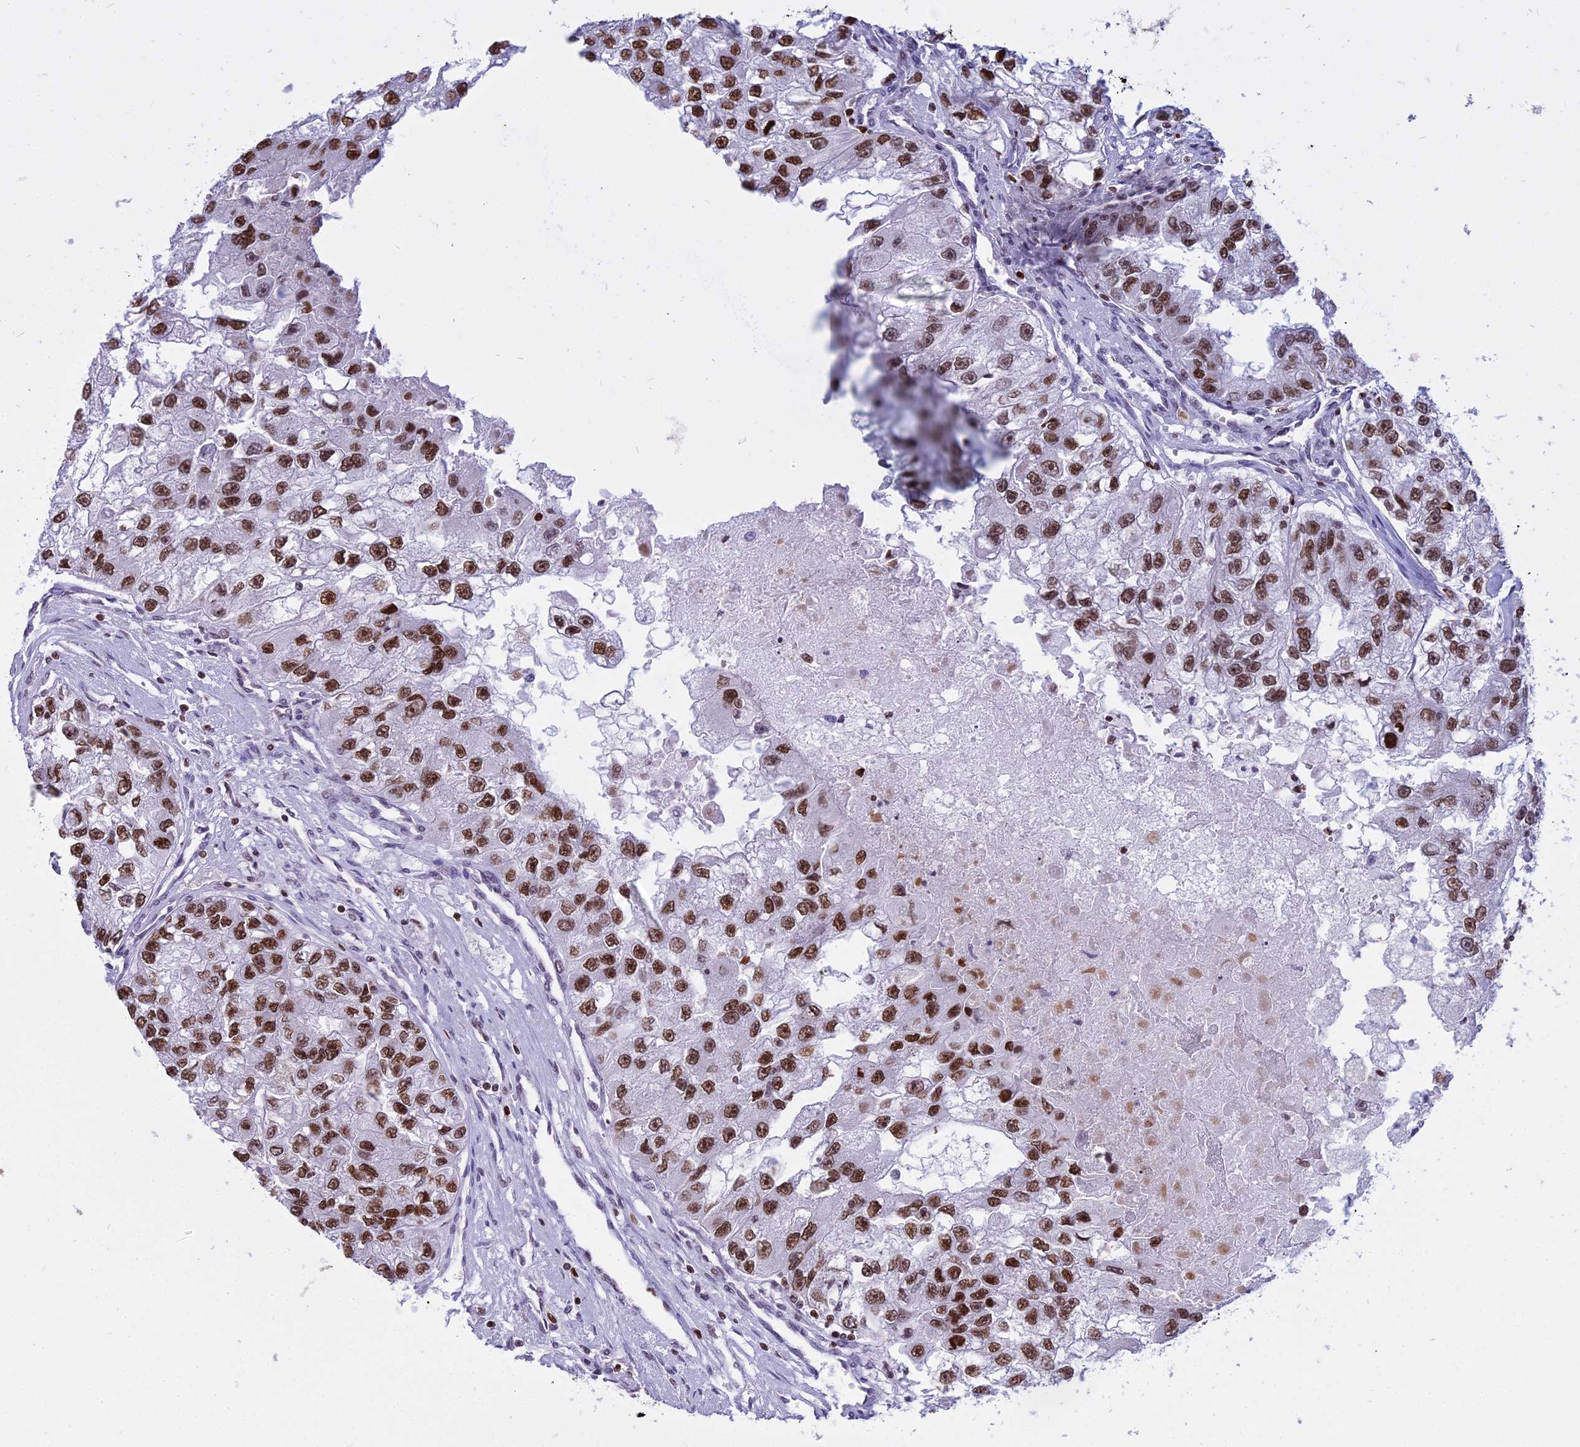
{"staining": {"intensity": "strong", "quantity": ">75%", "location": "nuclear"}, "tissue": "renal cancer", "cell_type": "Tumor cells", "image_type": "cancer", "snomed": [{"axis": "morphology", "description": "Adenocarcinoma, NOS"}, {"axis": "topography", "description": "Kidney"}], "caption": "Immunohistochemistry (IHC) of human adenocarcinoma (renal) demonstrates high levels of strong nuclear positivity in approximately >75% of tumor cells.", "gene": "PARP1", "patient": {"sex": "male", "age": 63}}